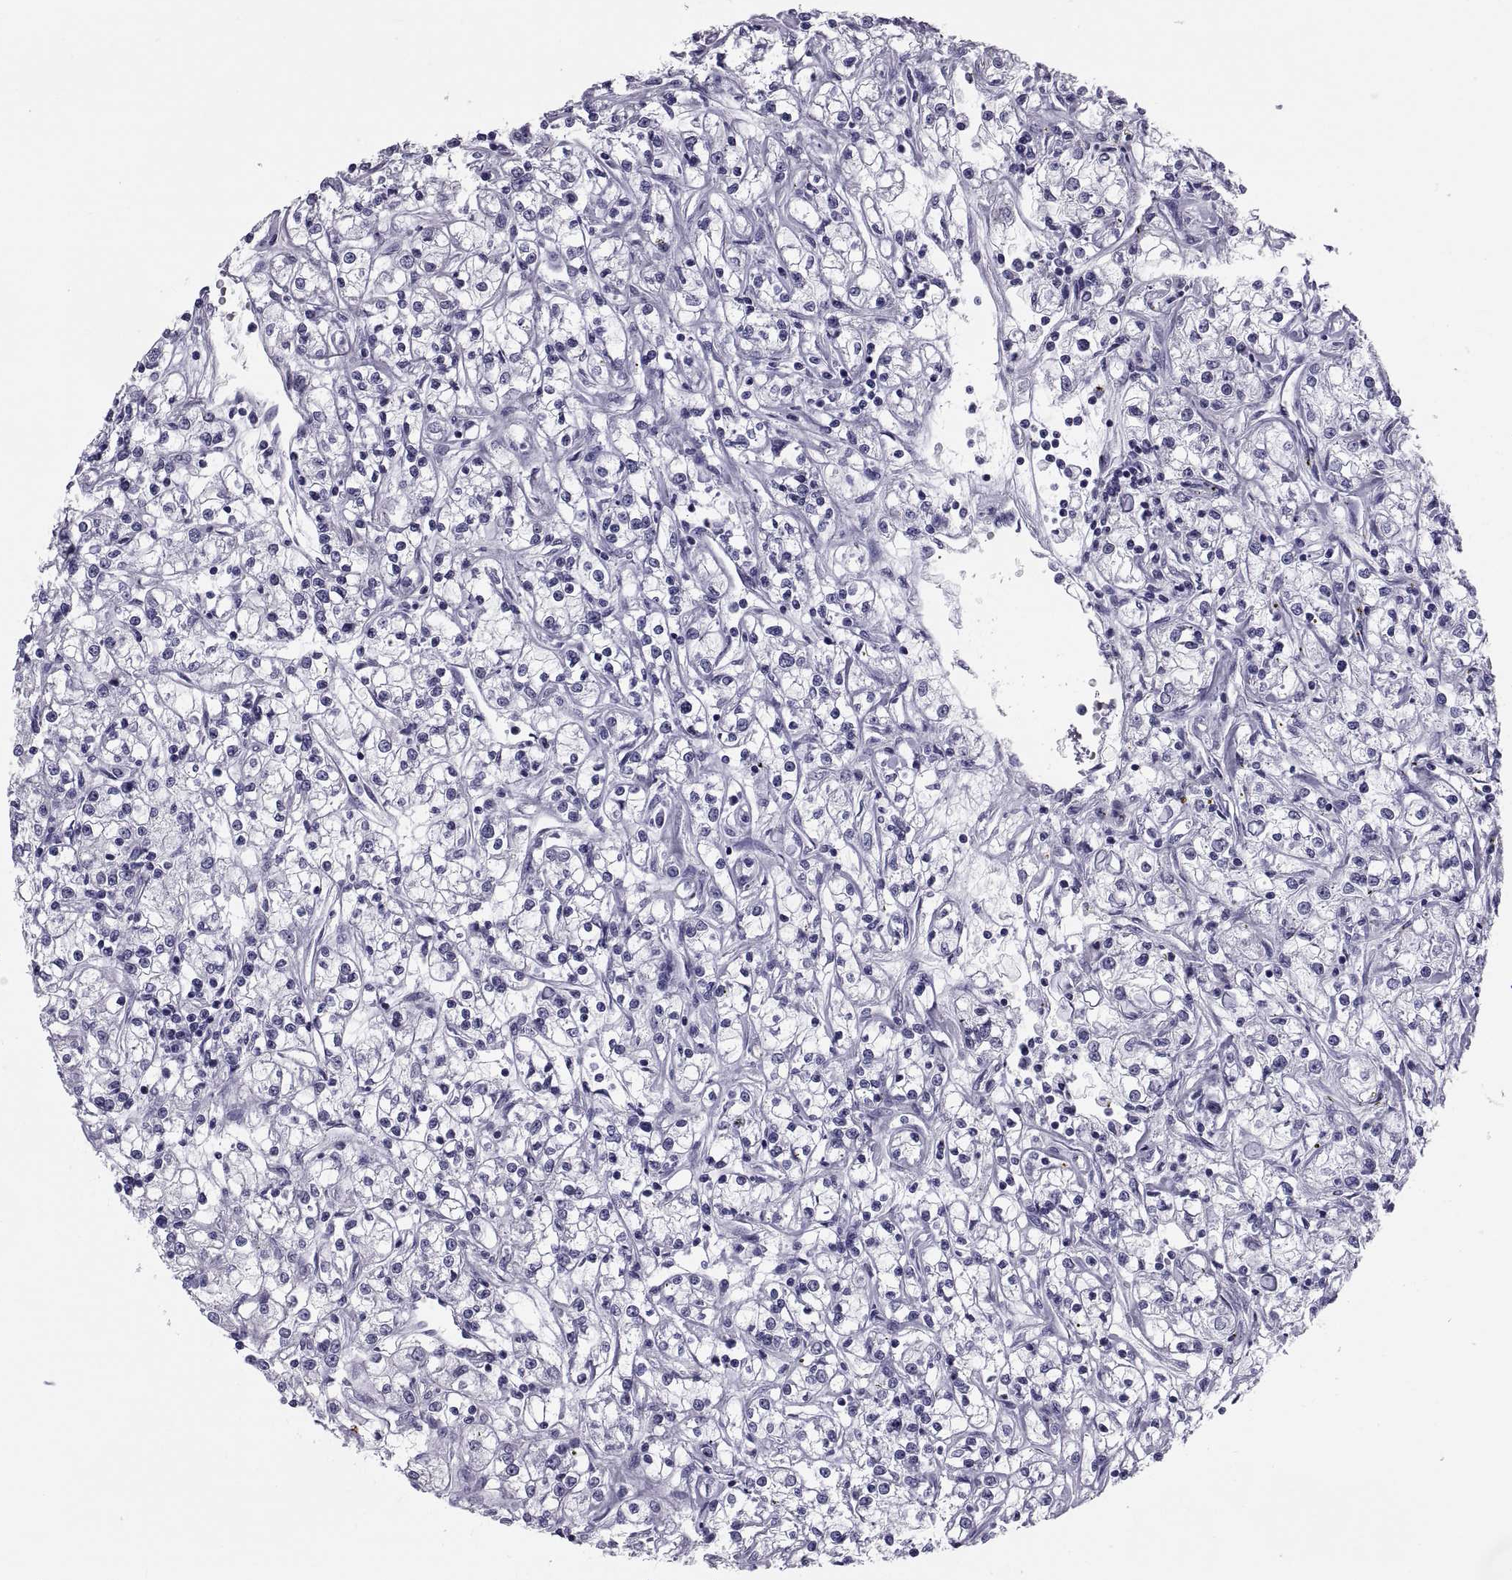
{"staining": {"intensity": "negative", "quantity": "none", "location": "none"}, "tissue": "renal cancer", "cell_type": "Tumor cells", "image_type": "cancer", "snomed": [{"axis": "morphology", "description": "Adenocarcinoma, NOS"}, {"axis": "topography", "description": "Kidney"}], "caption": "Tumor cells show no significant expression in renal cancer (adenocarcinoma).", "gene": "CRISP1", "patient": {"sex": "female", "age": 59}}